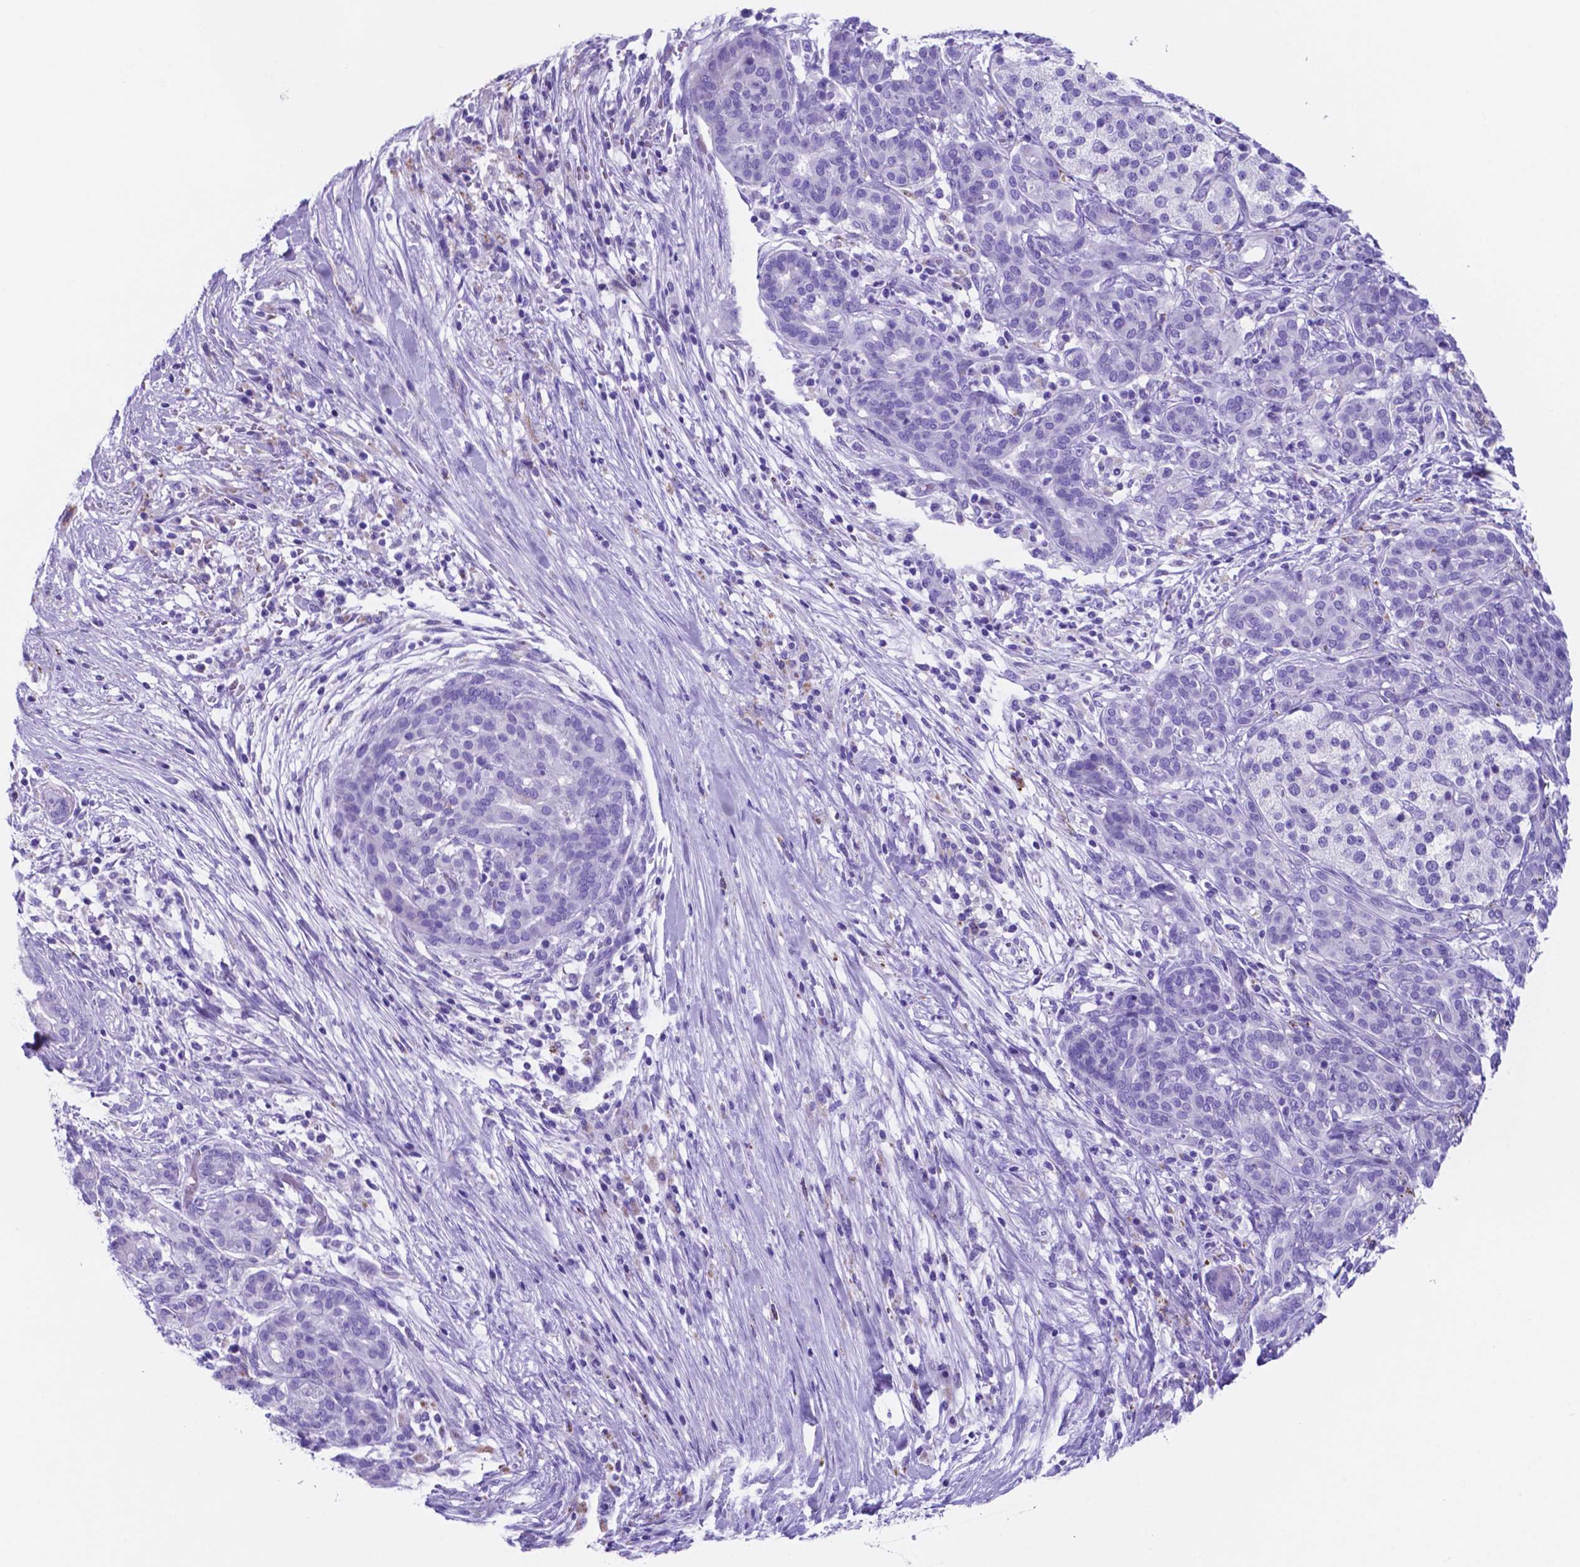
{"staining": {"intensity": "negative", "quantity": "none", "location": "none"}, "tissue": "pancreatic cancer", "cell_type": "Tumor cells", "image_type": "cancer", "snomed": [{"axis": "morphology", "description": "Adenocarcinoma, NOS"}, {"axis": "topography", "description": "Pancreas"}], "caption": "An immunohistochemistry histopathology image of adenocarcinoma (pancreatic) is shown. There is no staining in tumor cells of adenocarcinoma (pancreatic).", "gene": "DNAAF8", "patient": {"sex": "male", "age": 44}}